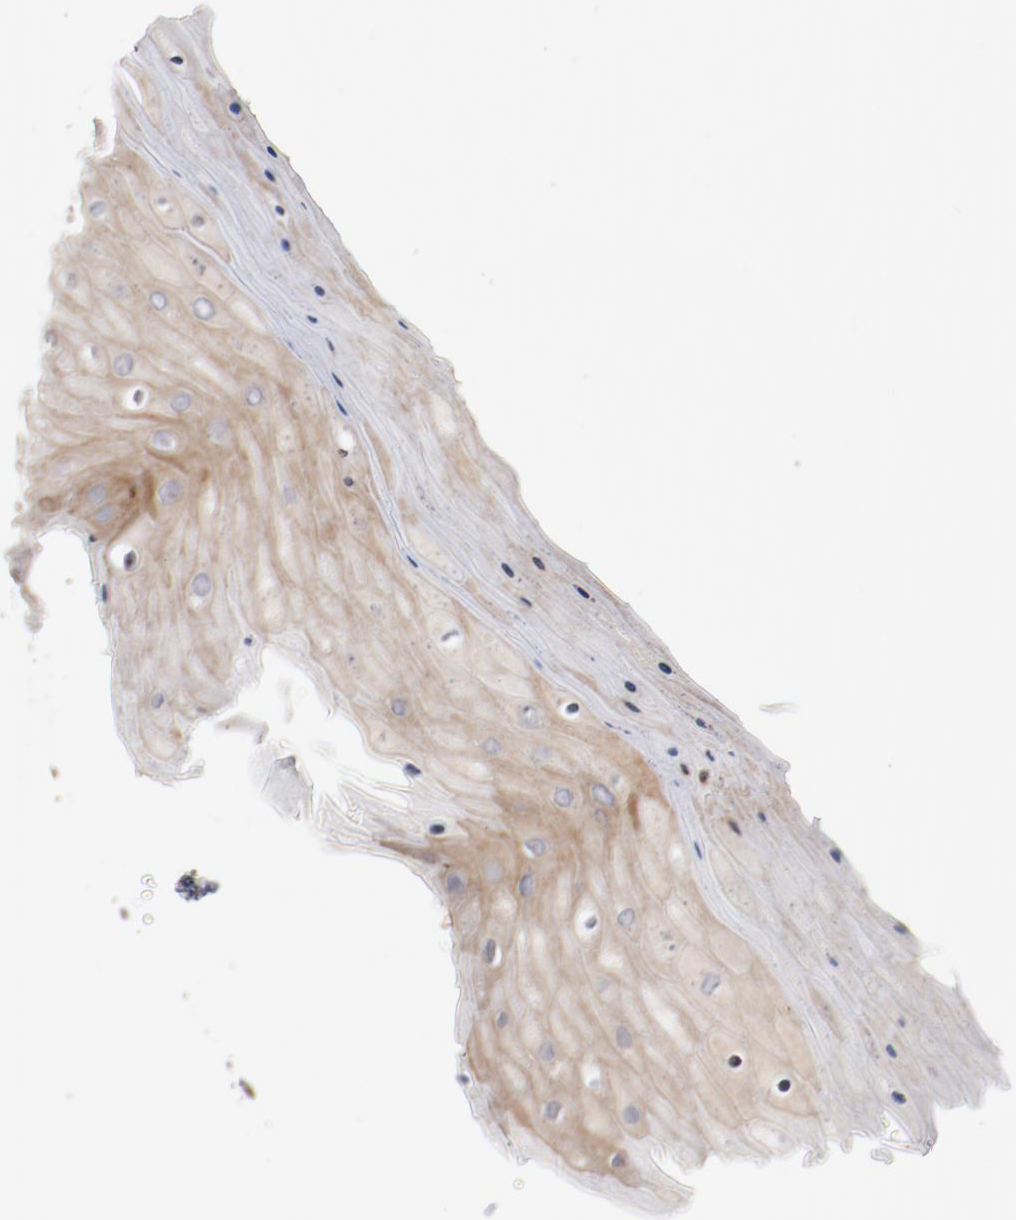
{"staining": {"intensity": "strong", "quantity": ">75%", "location": "cytoplasmic/membranous"}, "tissue": "cervix", "cell_type": "Glandular cells", "image_type": "normal", "snomed": [{"axis": "morphology", "description": "Normal tissue, NOS"}, {"axis": "topography", "description": "Cervix"}], "caption": "Protein positivity by immunohistochemistry (IHC) demonstrates strong cytoplasmic/membranous staining in approximately >75% of glandular cells in benign cervix.", "gene": "PITPNM2", "patient": {"sex": "female", "age": 55}}